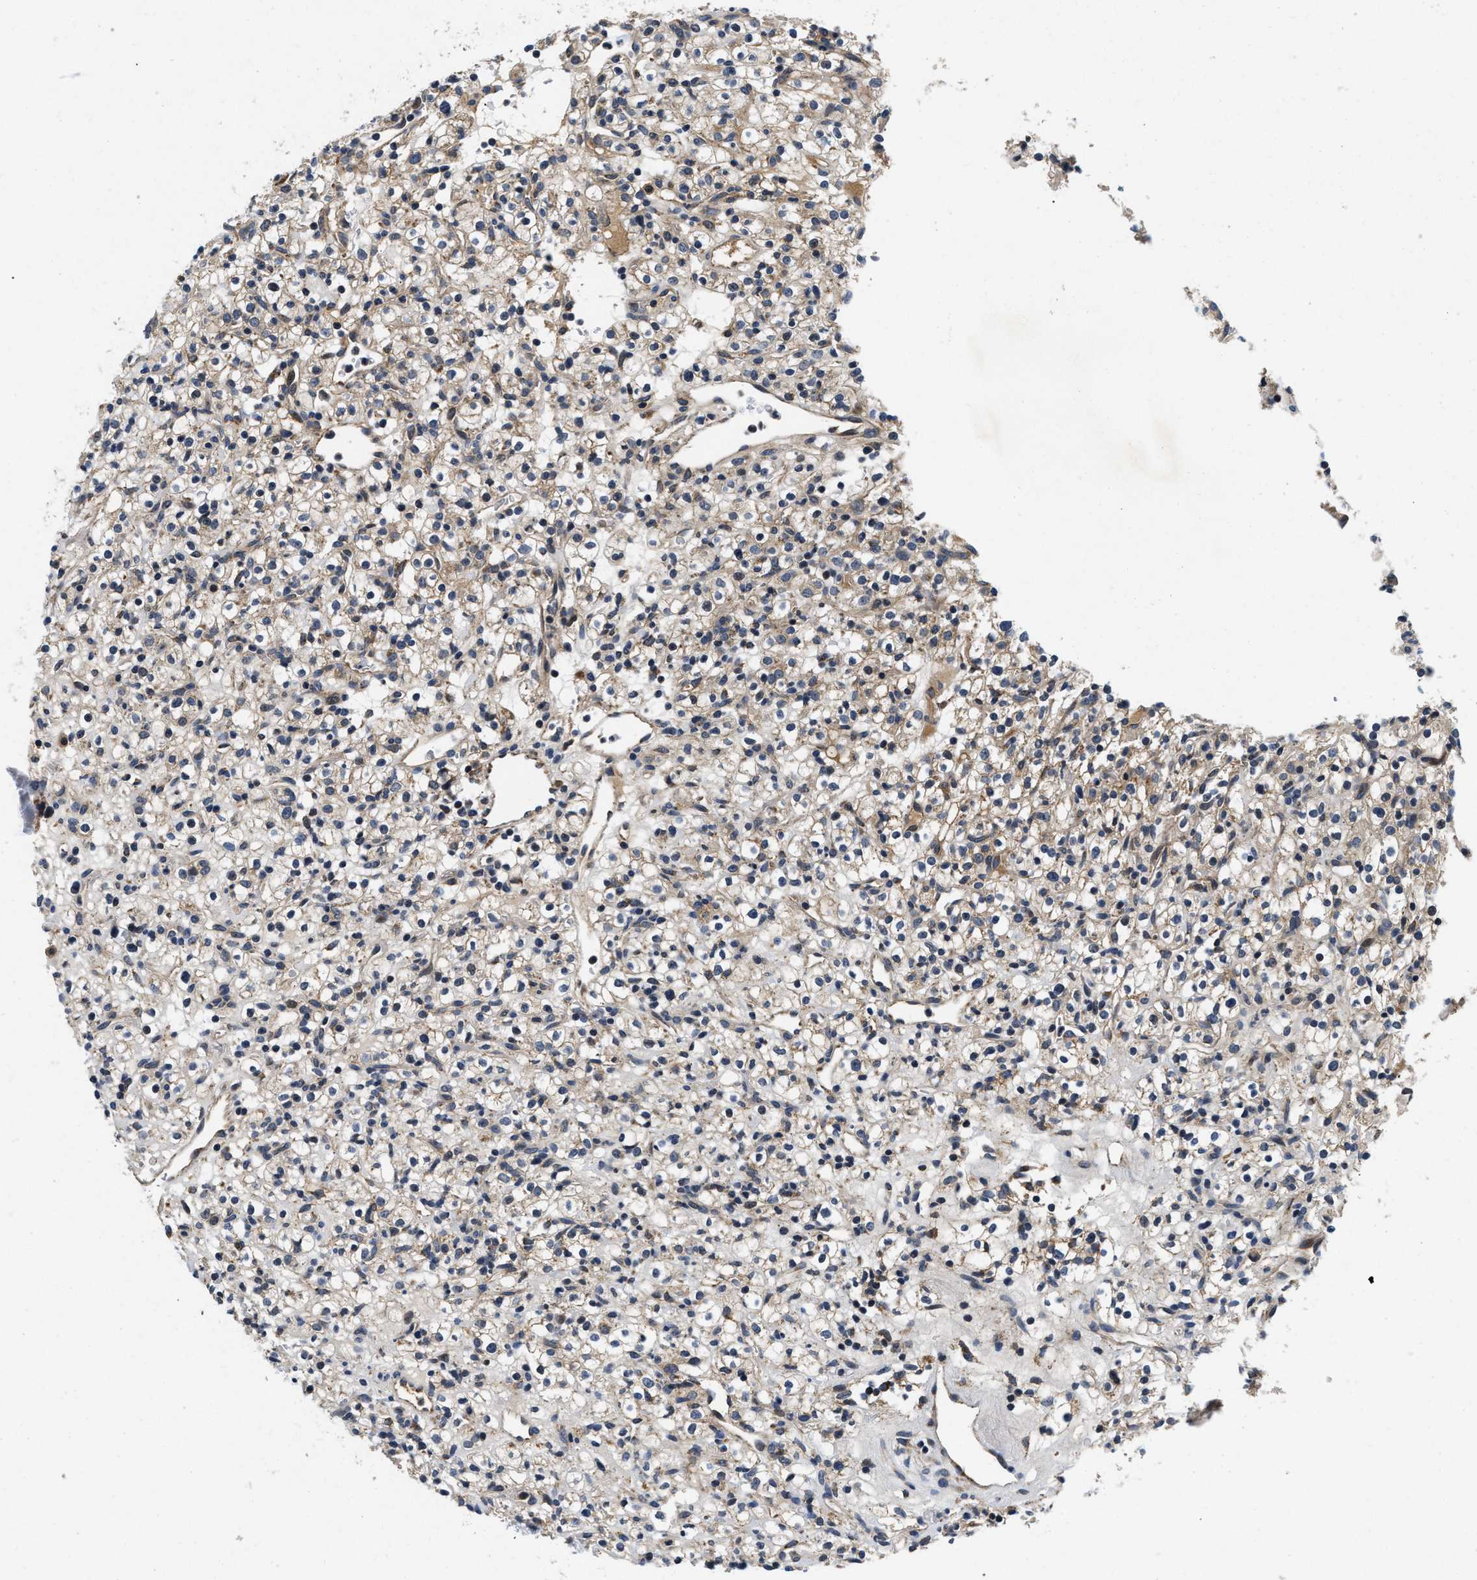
{"staining": {"intensity": "weak", "quantity": ">75%", "location": "cytoplasmic/membranous"}, "tissue": "renal cancer", "cell_type": "Tumor cells", "image_type": "cancer", "snomed": [{"axis": "morphology", "description": "Normal tissue, NOS"}, {"axis": "morphology", "description": "Adenocarcinoma, NOS"}, {"axis": "topography", "description": "Kidney"}], "caption": "Renal adenocarcinoma stained with a brown dye displays weak cytoplasmic/membranous positive staining in about >75% of tumor cells.", "gene": "PDP1", "patient": {"sex": "female", "age": 72}}